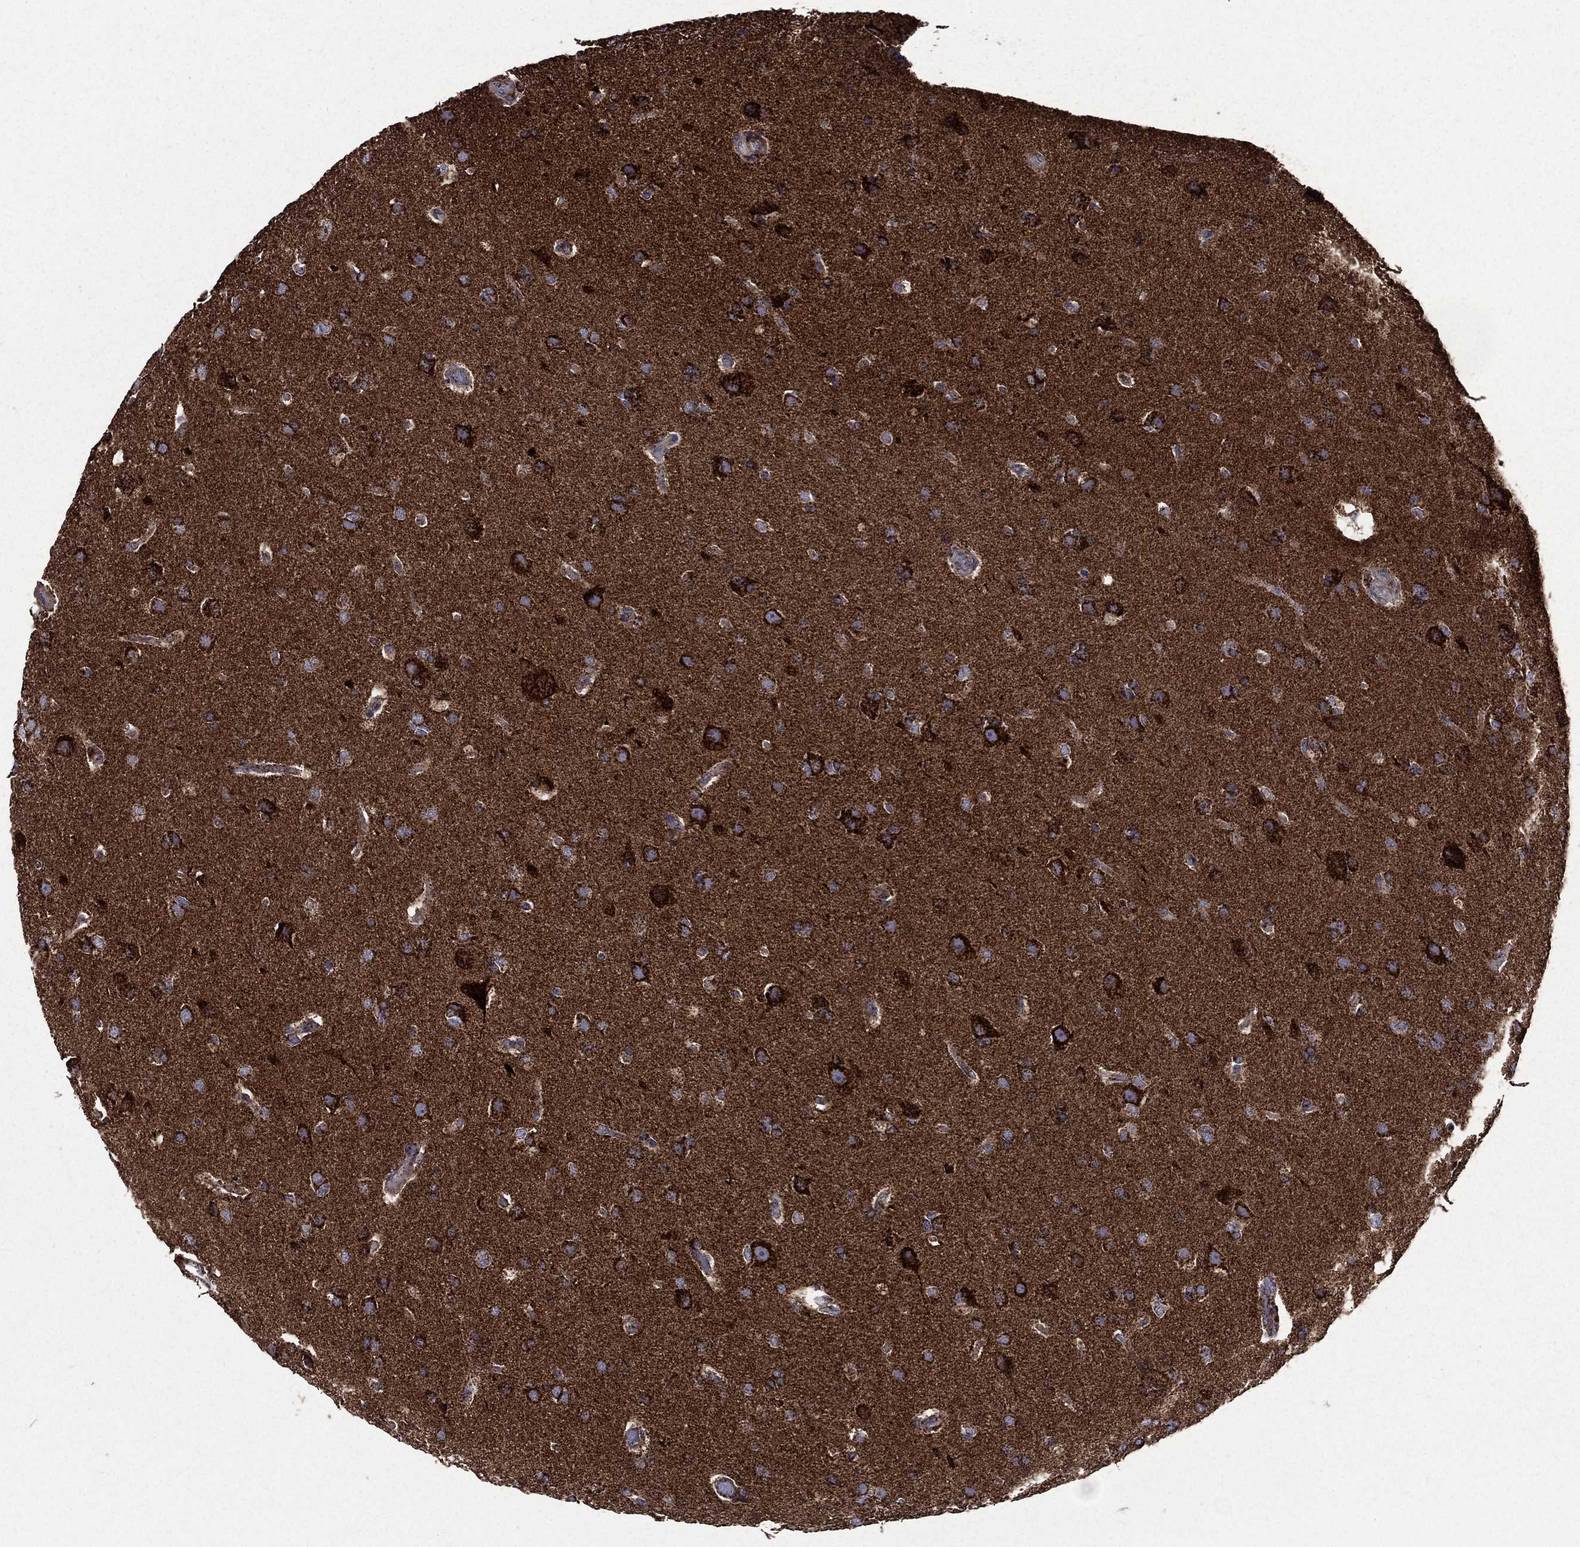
{"staining": {"intensity": "strong", "quantity": "25%-75%", "location": "cytoplasmic/membranous"}, "tissue": "glioma", "cell_type": "Tumor cells", "image_type": "cancer", "snomed": [{"axis": "morphology", "description": "Glioma, malignant, High grade"}, {"axis": "topography", "description": "Brain"}], "caption": "DAB immunohistochemical staining of human malignant glioma (high-grade) demonstrates strong cytoplasmic/membranous protein positivity in approximately 25%-75% of tumor cells.", "gene": "GOT2", "patient": {"sex": "male", "age": 68}}